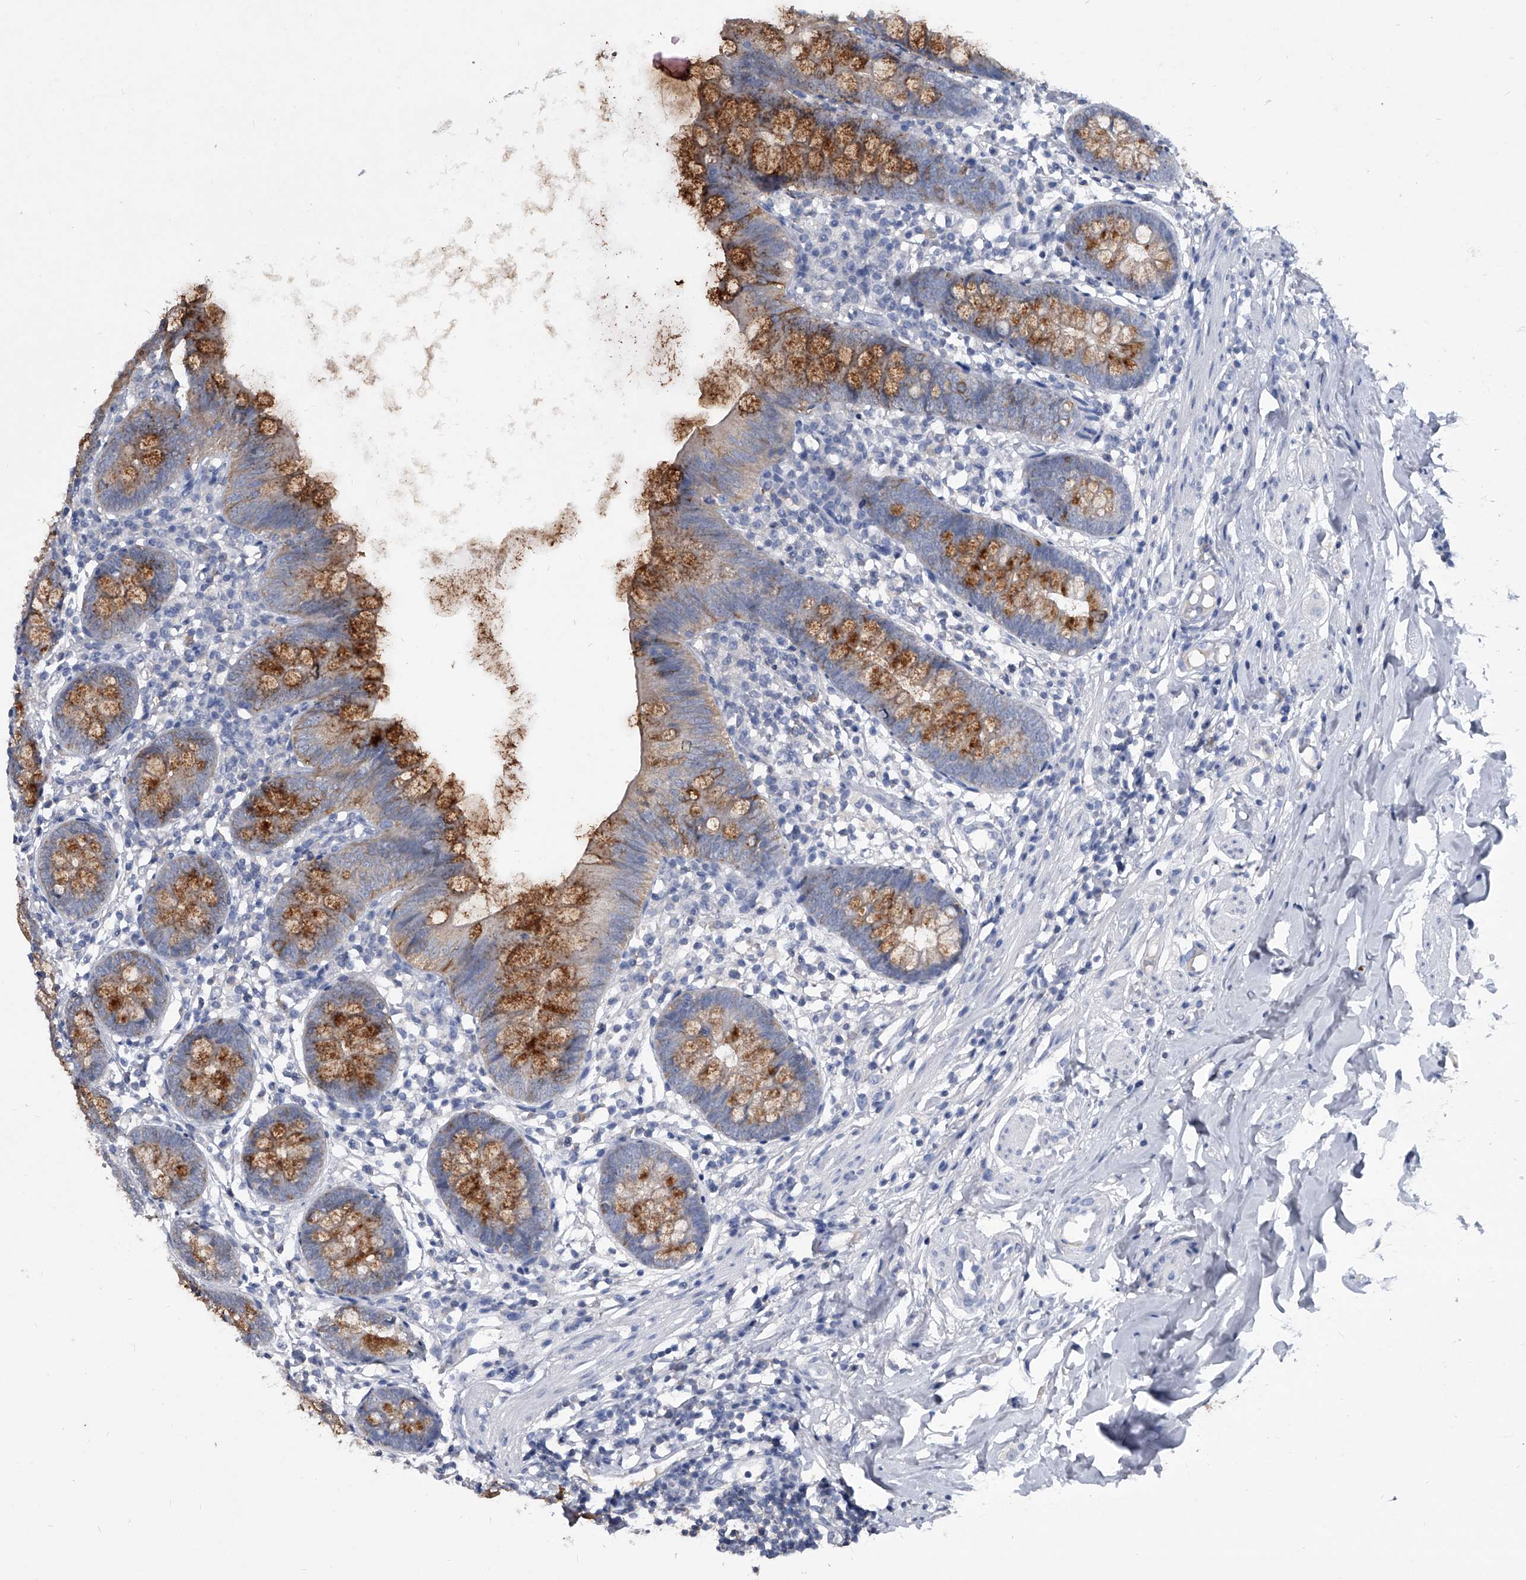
{"staining": {"intensity": "strong", "quantity": ">75%", "location": "cytoplasmic/membranous"}, "tissue": "appendix", "cell_type": "Glandular cells", "image_type": "normal", "snomed": [{"axis": "morphology", "description": "Normal tissue, NOS"}, {"axis": "topography", "description": "Appendix"}], "caption": "Immunohistochemistry (IHC) histopathology image of normal appendix stained for a protein (brown), which displays high levels of strong cytoplasmic/membranous staining in about >75% of glandular cells.", "gene": "BCAS1", "patient": {"sex": "female", "age": 62}}